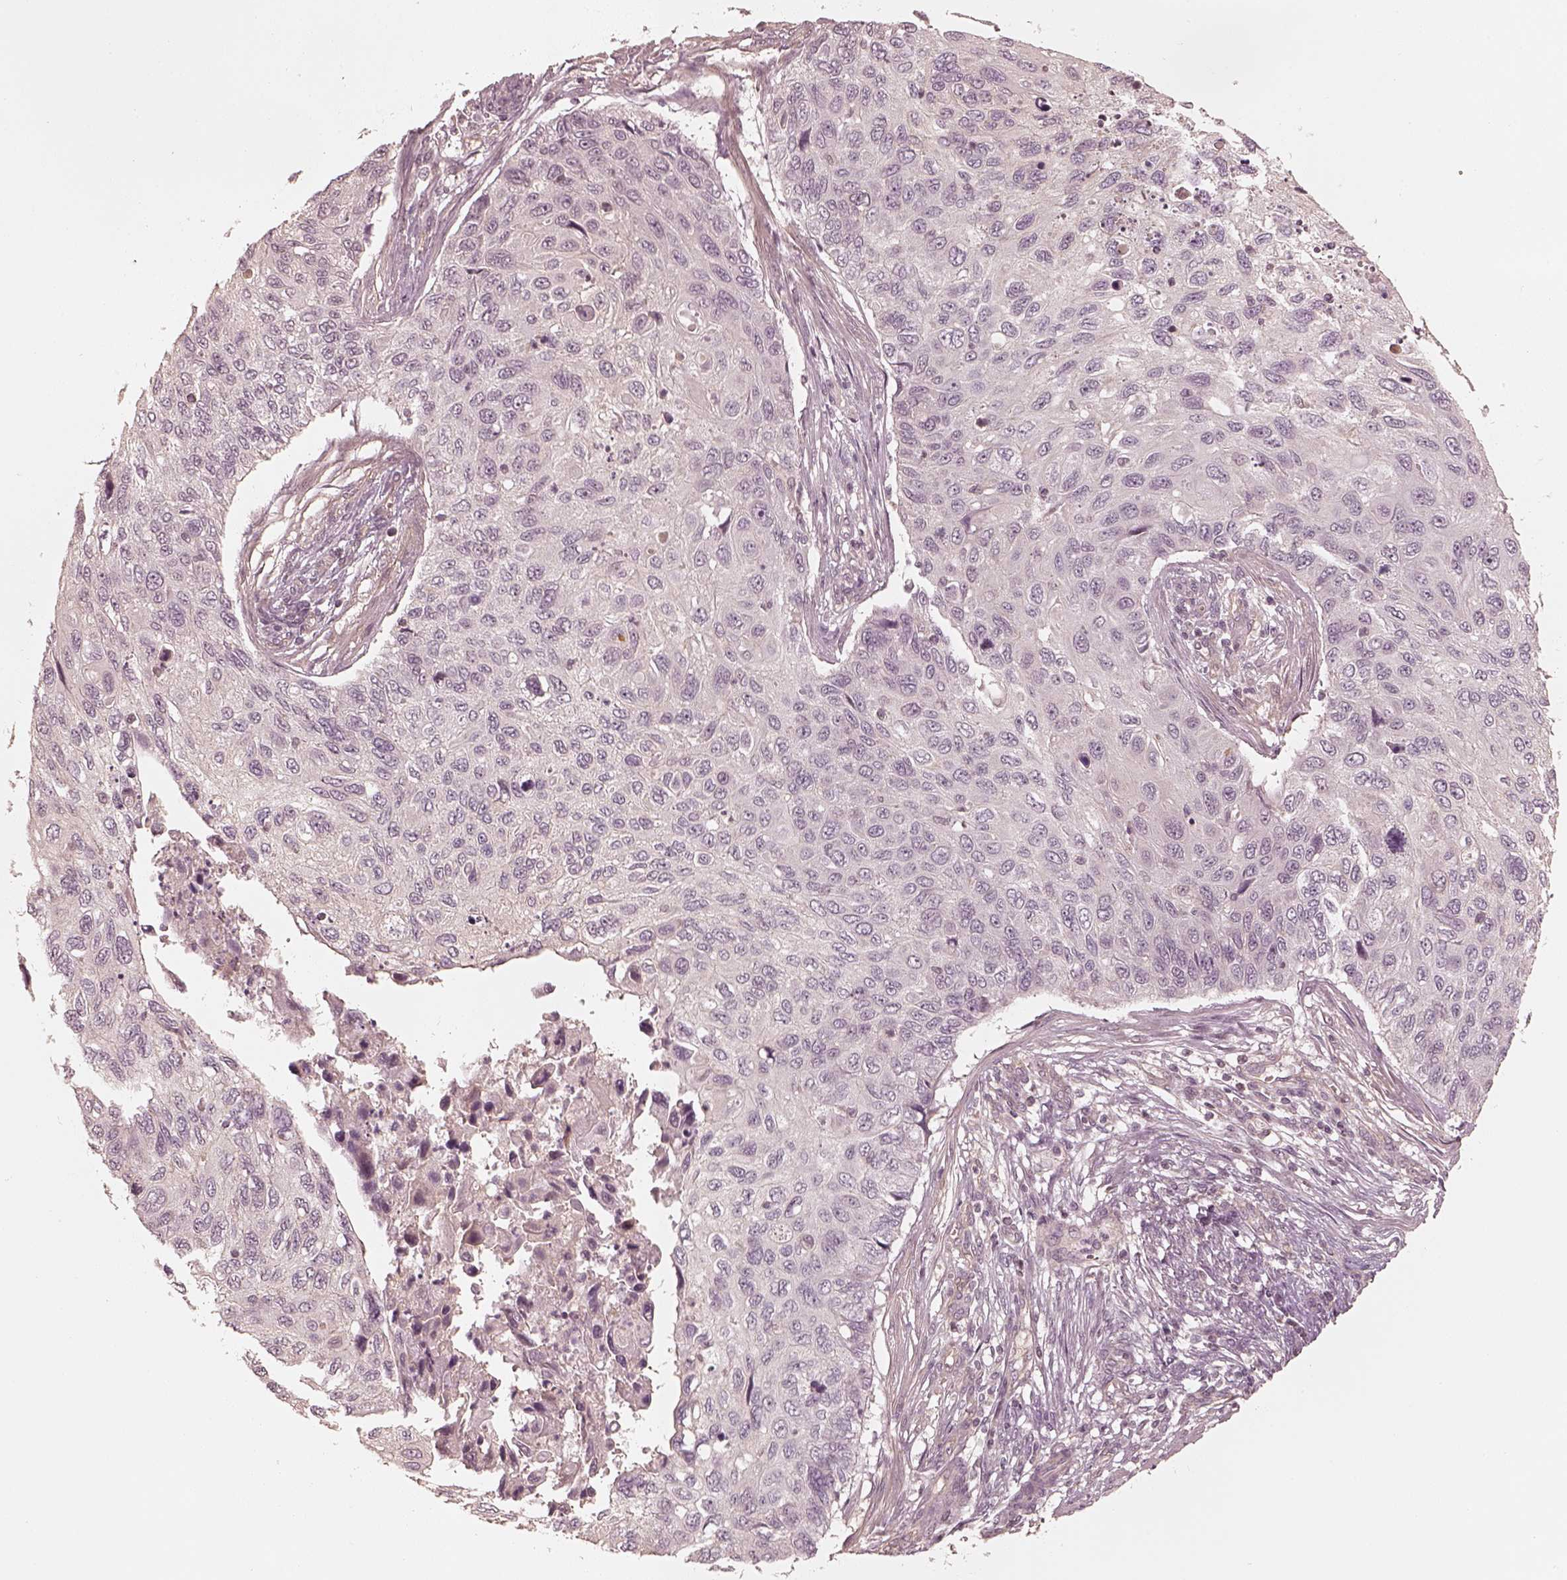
{"staining": {"intensity": "negative", "quantity": "none", "location": "none"}, "tissue": "cervical cancer", "cell_type": "Tumor cells", "image_type": "cancer", "snomed": [{"axis": "morphology", "description": "Squamous cell carcinoma, NOS"}, {"axis": "topography", "description": "Cervix"}], "caption": "DAB (3,3'-diaminobenzidine) immunohistochemical staining of human cervical cancer reveals no significant positivity in tumor cells.", "gene": "KIF5C", "patient": {"sex": "female", "age": 70}}